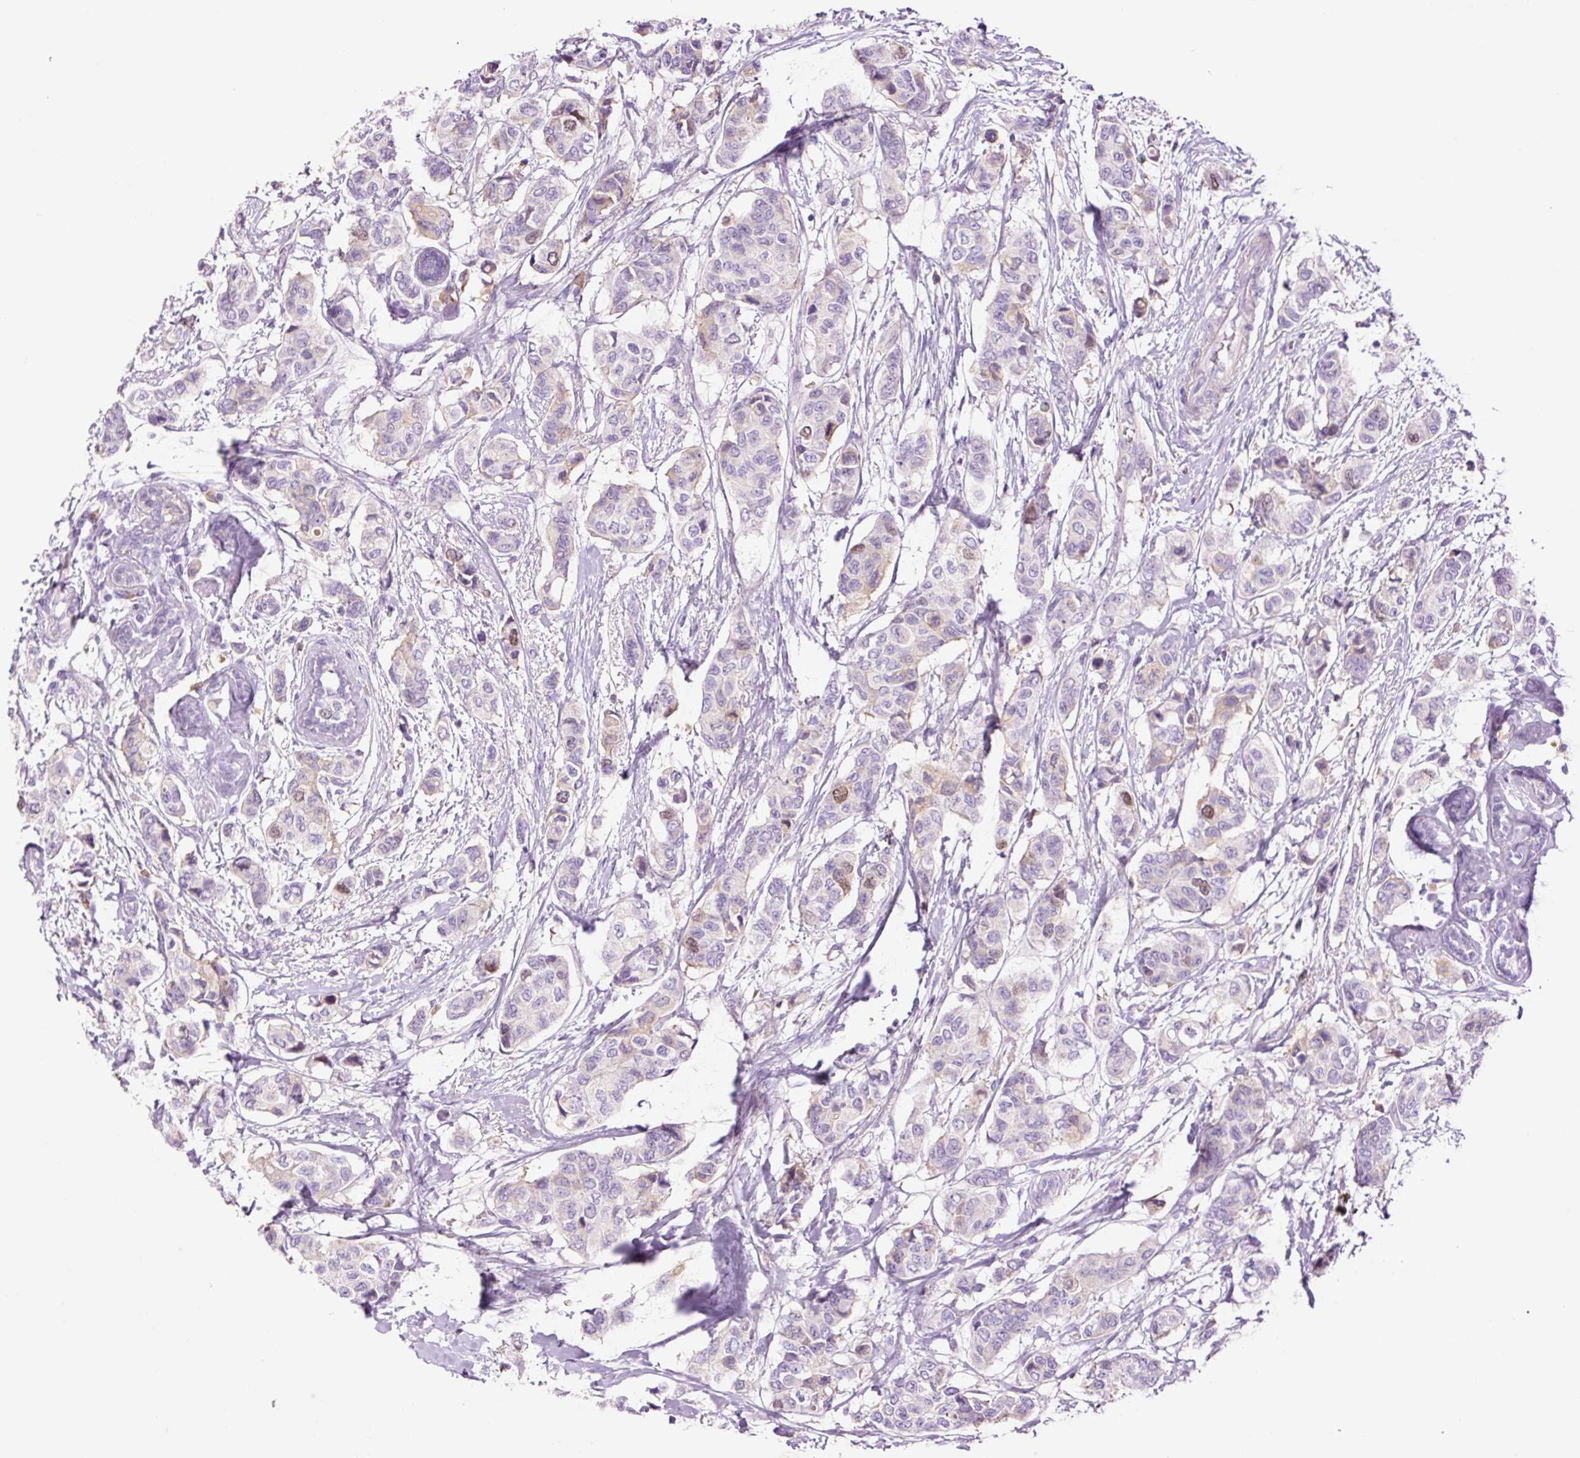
{"staining": {"intensity": "moderate", "quantity": "<25%", "location": "nuclear"}, "tissue": "breast cancer", "cell_type": "Tumor cells", "image_type": "cancer", "snomed": [{"axis": "morphology", "description": "Lobular carcinoma"}, {"axis": "topography", "description": "Breast"}], "caption": "Immunohistochemical staining of human breast cancer exhibits moderate nuclear protein expression in approximately <25% of tumor cells.", "gene": "DPPA4", "patient": {"sex": "female", "age": 51}}